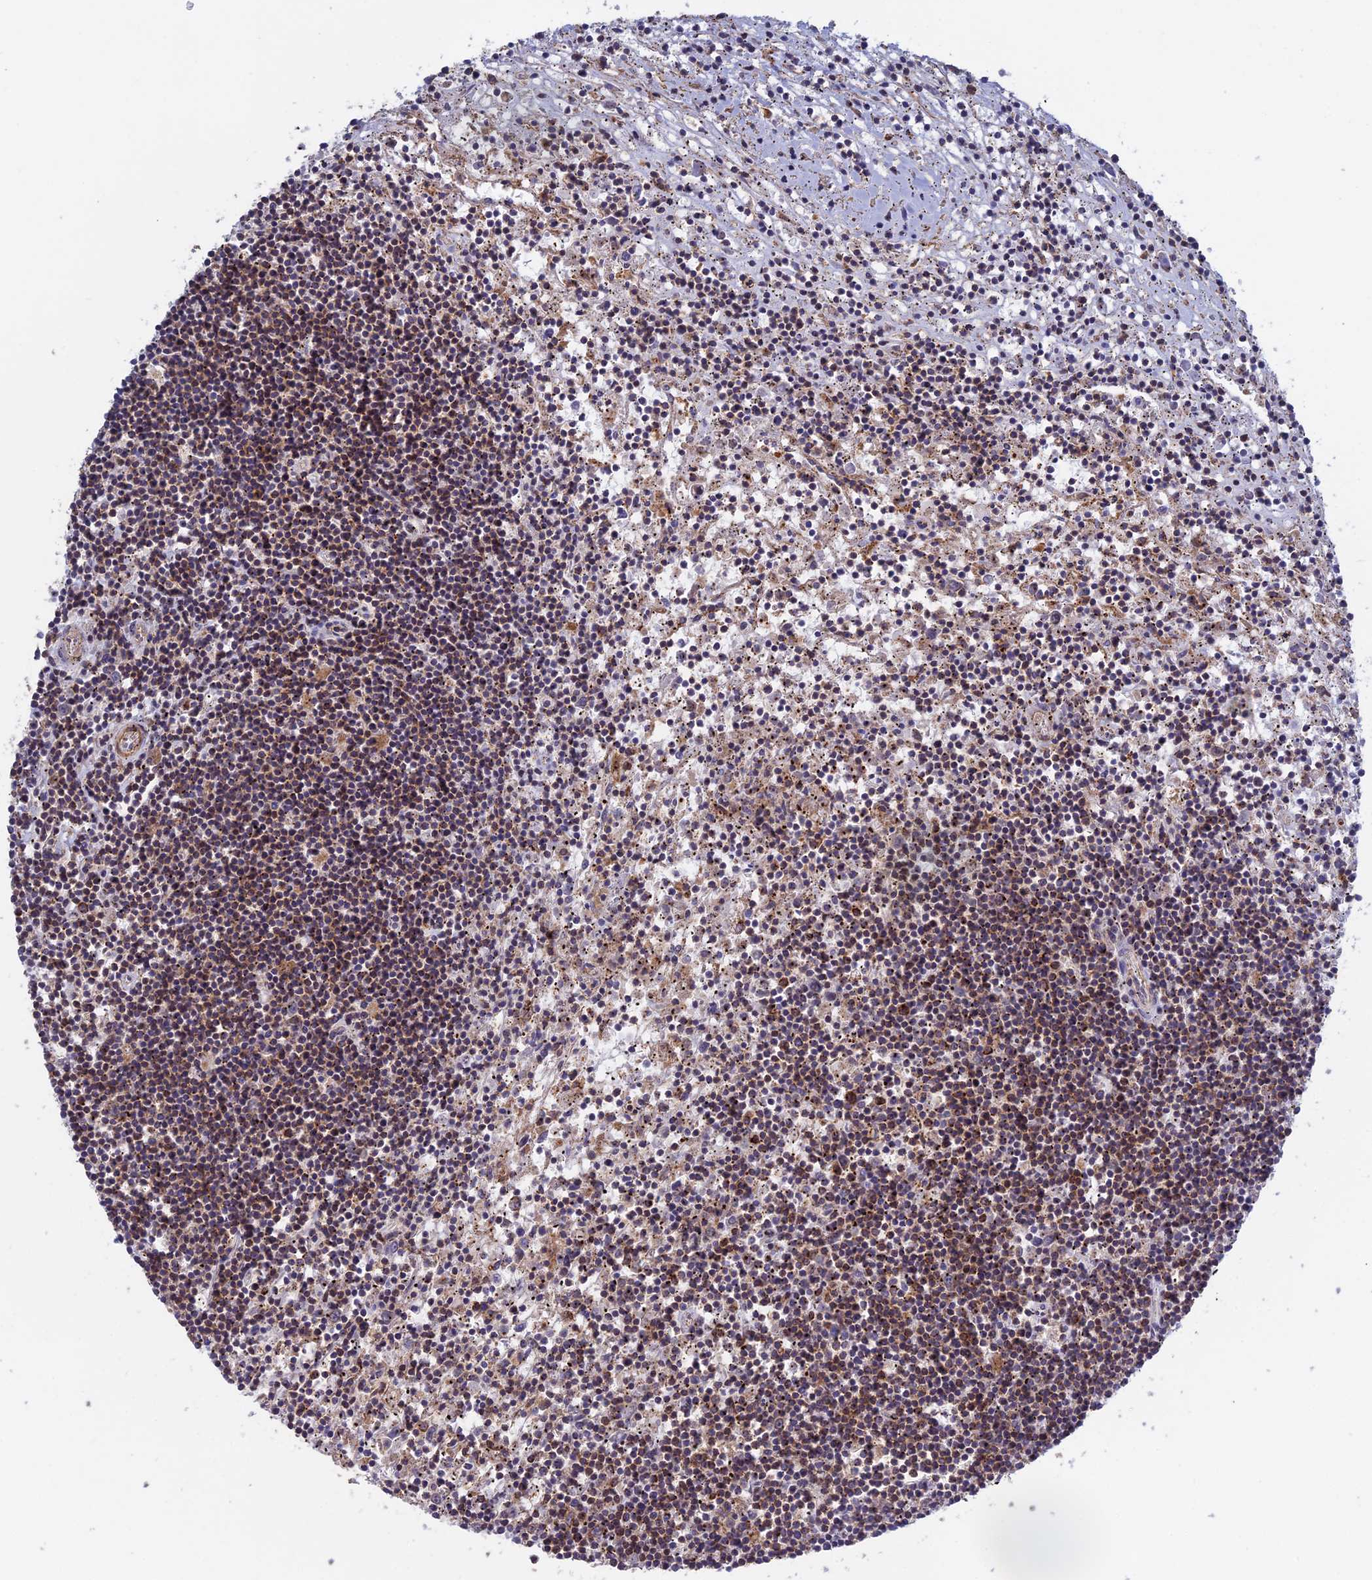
{"staining": {"intensity": "moderate", "quantity": "25%-75%", "location": "cytoplasmic/membranous"}, "tissue": "lymphoma", "cell_type": "Tumor cells", "image_type": "cancer", "snomed": [{"axis": "morphology", "description": "Malignant lymphoma, non-Hodgkin's type, Low grade"}, {"axis": "topography", "description": "Spleen"}], "caption": "IHC image of malignant lymphoma, non-Hodgkin's type (low-grade) stained for a protein (brown), which reveals medium levels of moderate cytoplasmic/membranous positivity in approximately 25%-75% of tumor cells.", "gene": "LYPD5", "patient": {"sex": "male", "age": 76}}